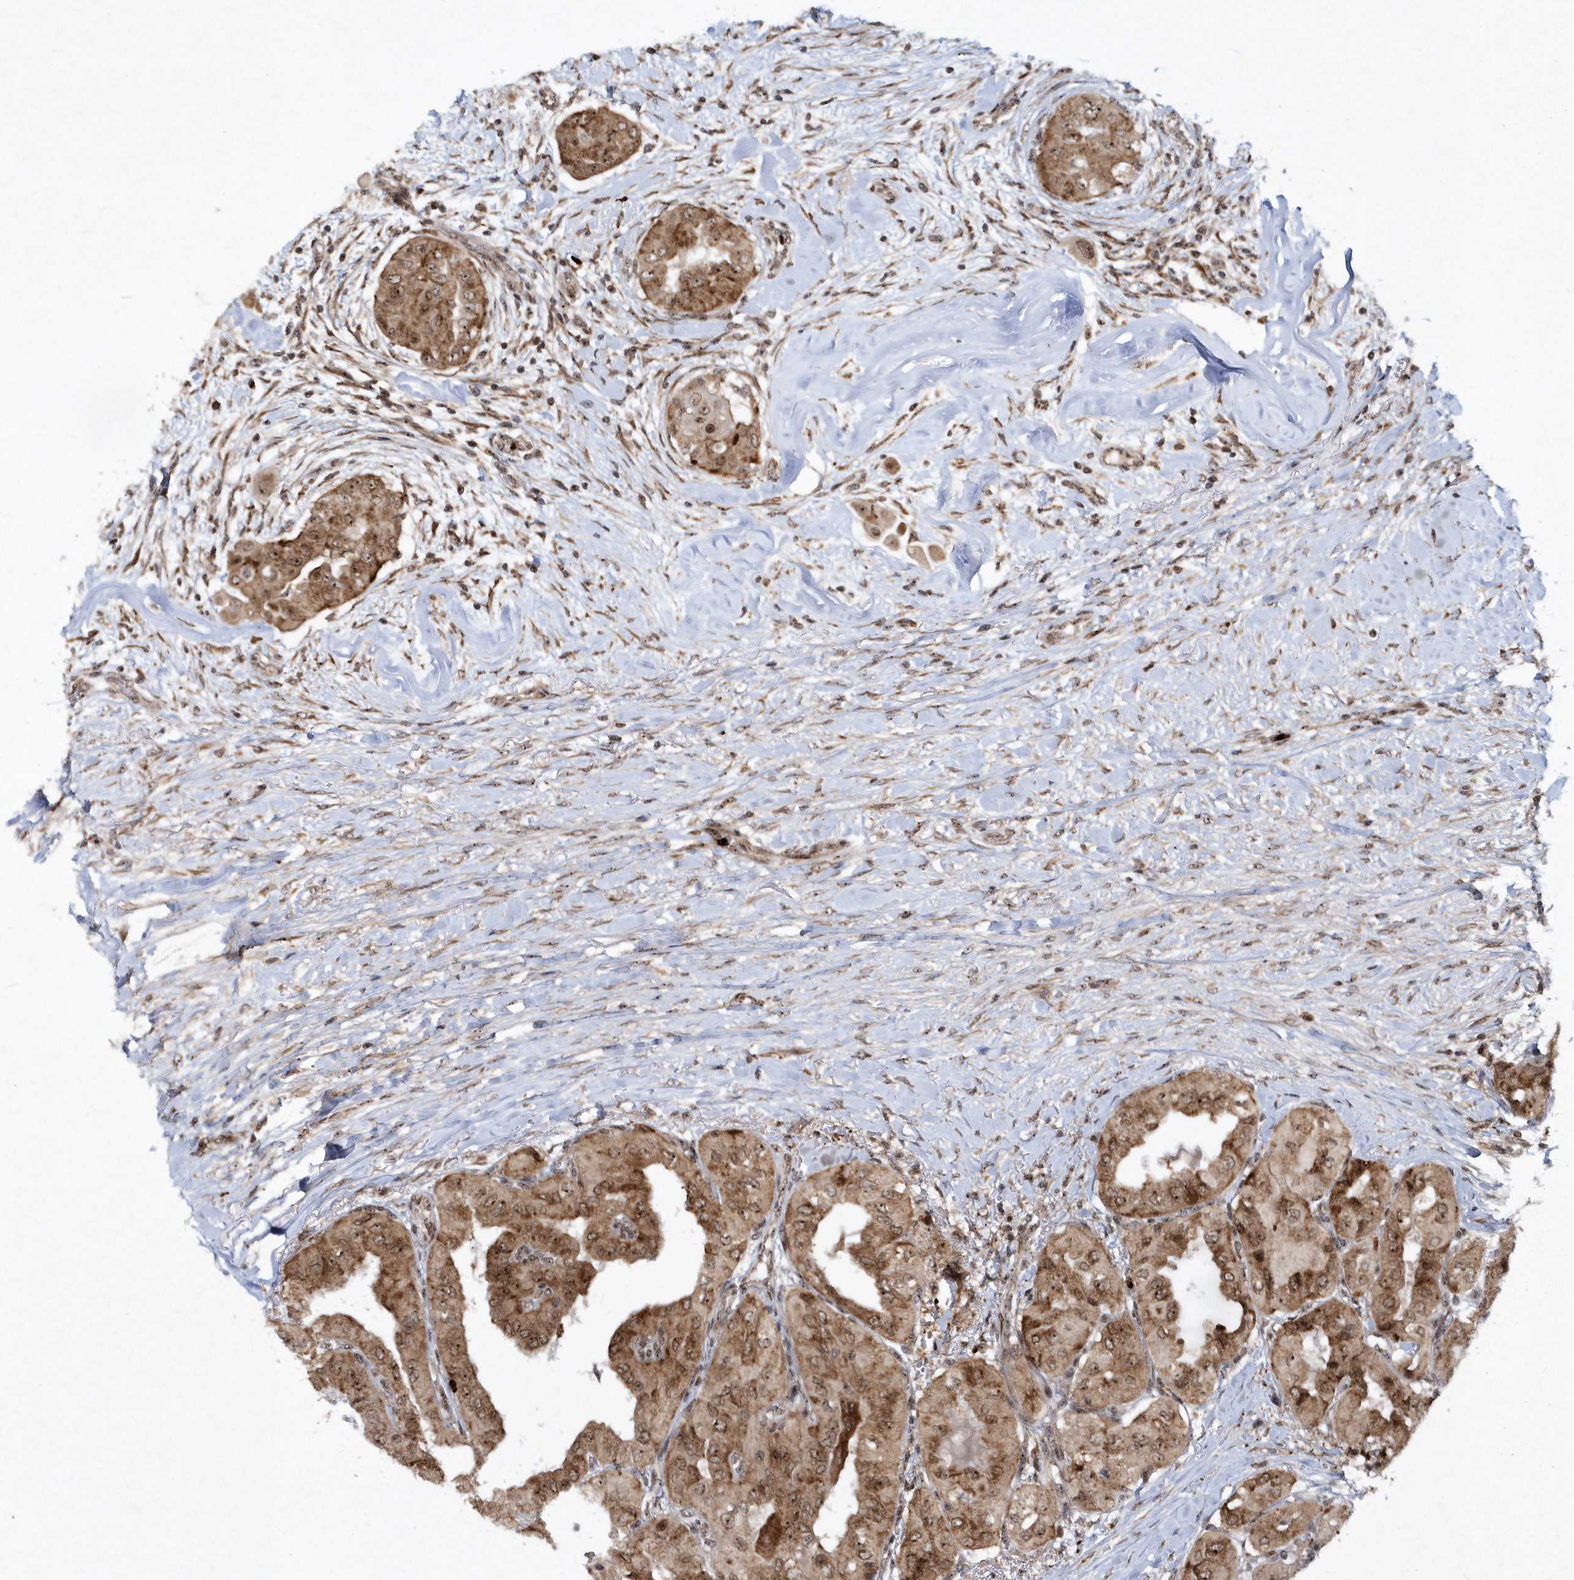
{"staining": {"intensity": "moderate", "quantity": ">75%", "location": "cytoplasmic/membranous,nuclear"}, "tissue": "thyroid cancer", "cell_type": "Tumor cells", "image_type": "cancer", "snomed": [{"axis": "morphology", "description": "Papillary adenocarcinoma, NOS"}, {"axis": "topography", "description": "Thyroid gland"}], "caption": "Thyroid cancer stained for a protein shows moderate cytoplasmic/membranous and nuclear positivity in tumor cells.", "gene": "SOWAHB", "patient": {"sex": "female", "age": 59}}